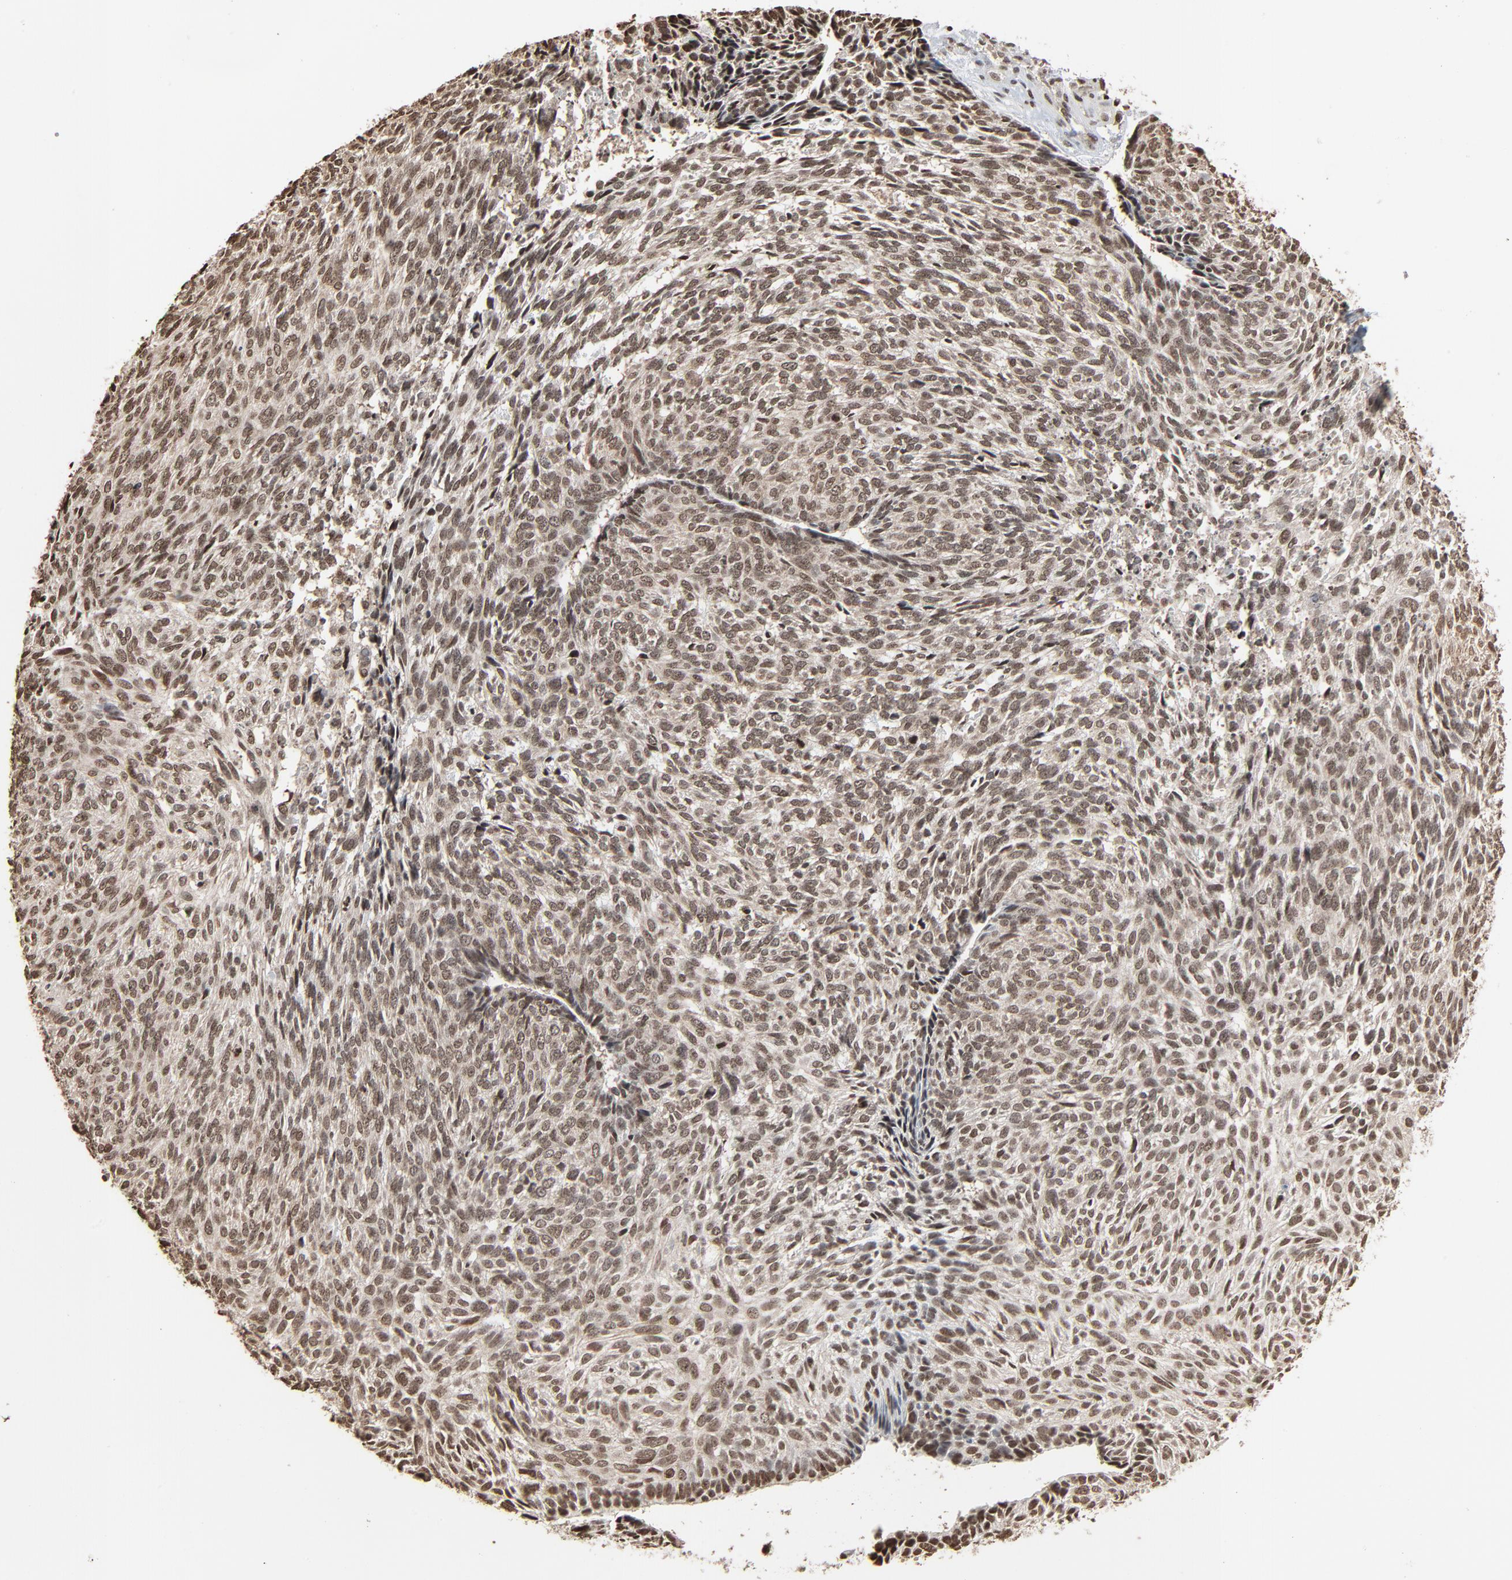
{"staining": {"intensity": "moderate", "quantity": ">75%", "location": "cytoplasmic/membranous,nuclear"}, "tissue": "skin cancer", "cell_type": "Tumor cells", "image_type": "cancer", "snomed": [{"axis": "morphology", "description": "Basal cell carcinoma"}, {"axis": "topography", "description": "Skin"}], "caption": "Moderate cytoplasmic/membranous and nuclear expression is identified in approximately >75% of tumor cells in skin cancer.", "gene": "RPS6KA3", "patient": {"sex": "male", "age": 72}}